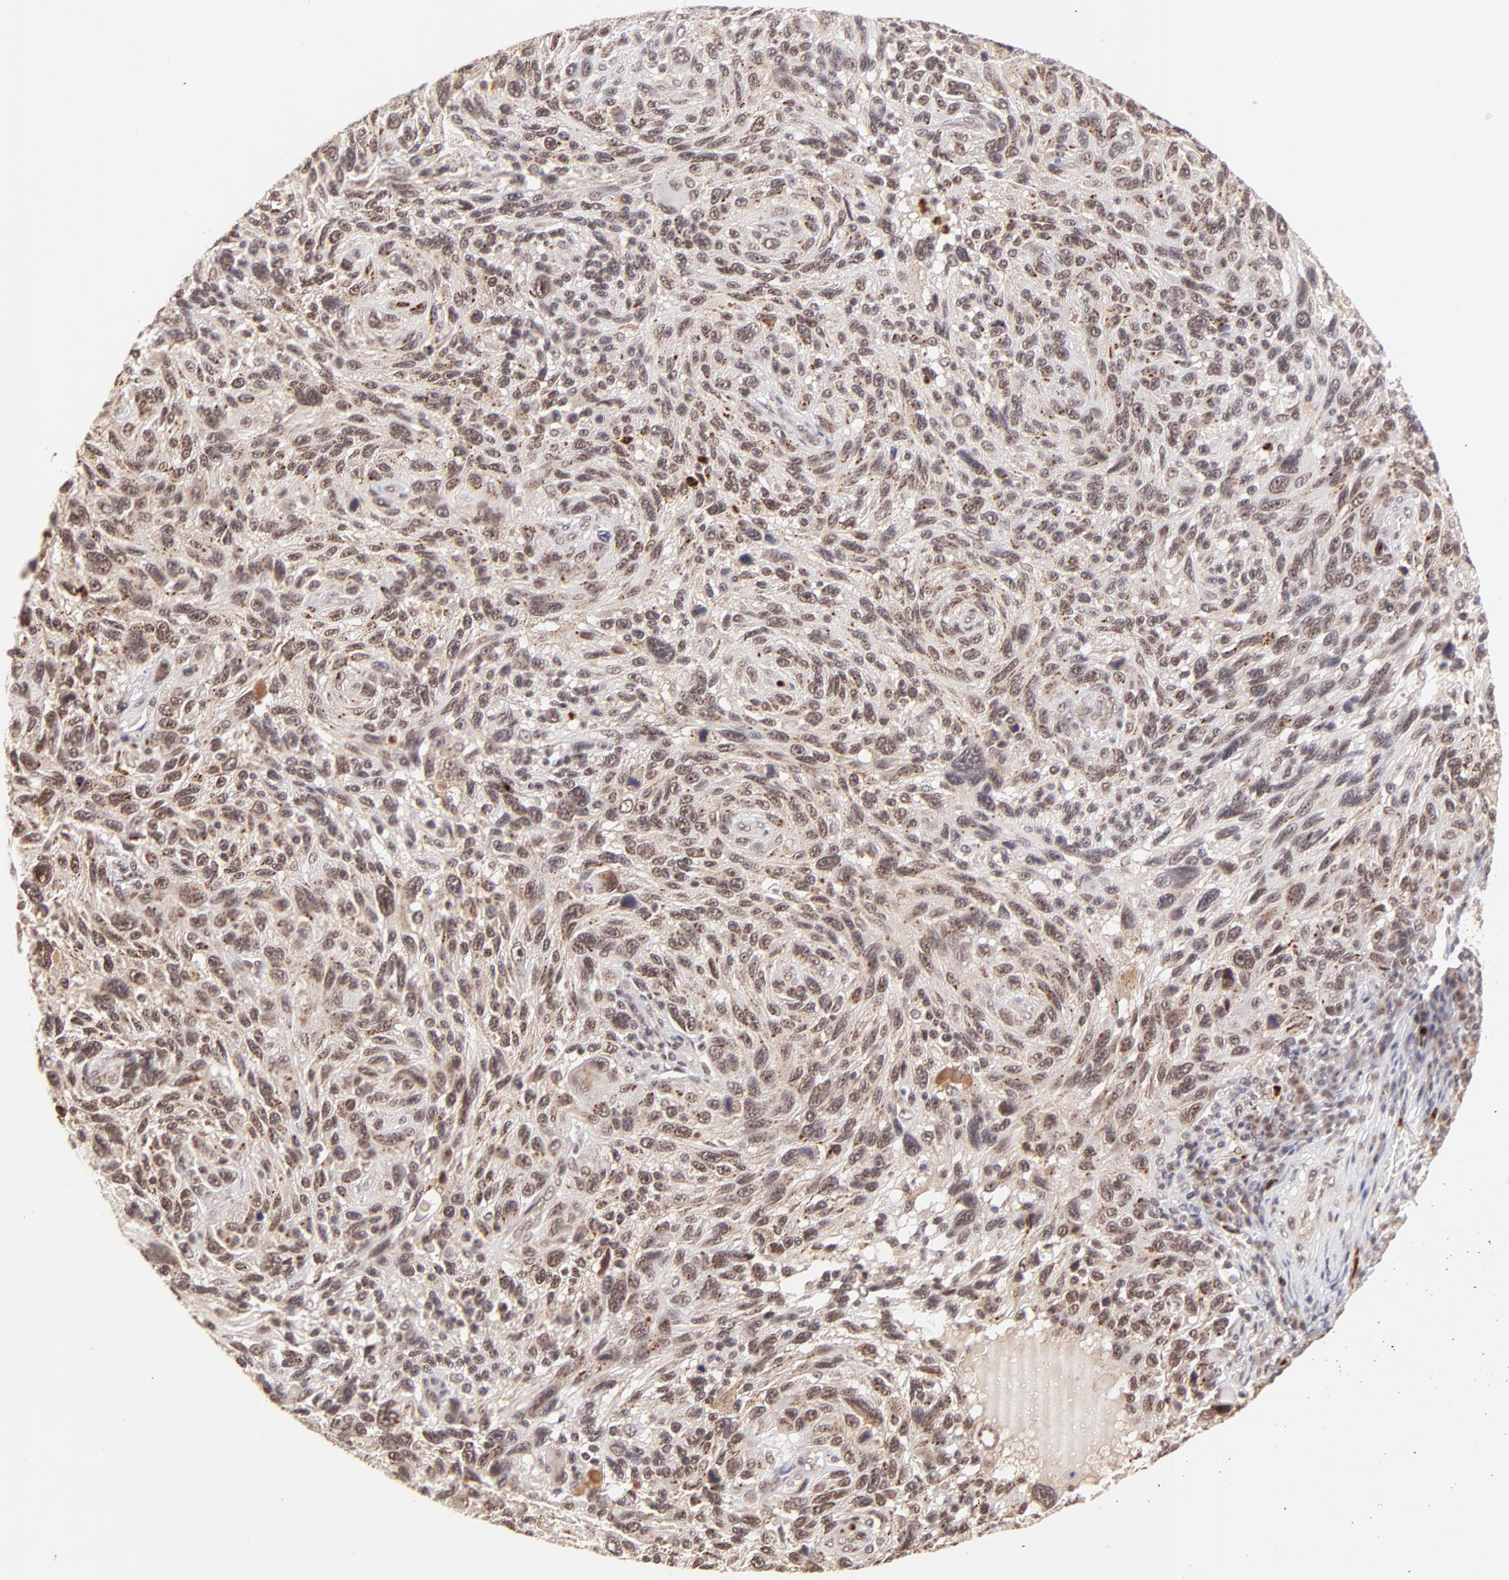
{"staining": {"intensity": "weak", "quantity": ">75%", "location": "nuclear"}, "tissue": "melanoma", "cell_type": "Tumor cells", "image_type": "cancer", "snomed": [{"axis": "morphology", "description": "Malignant melanoma, NOS"}, {"axis": "topography", "description": "Skin"}], "caption": "An immunohistochemistry histopathology image of neoplastic tissue is shown. Protein staining in brown labels weak nuclear positivity in melanoma within tumor cells.", "gene": "MED12", "patient": {"sex": "male", "age": 53}}